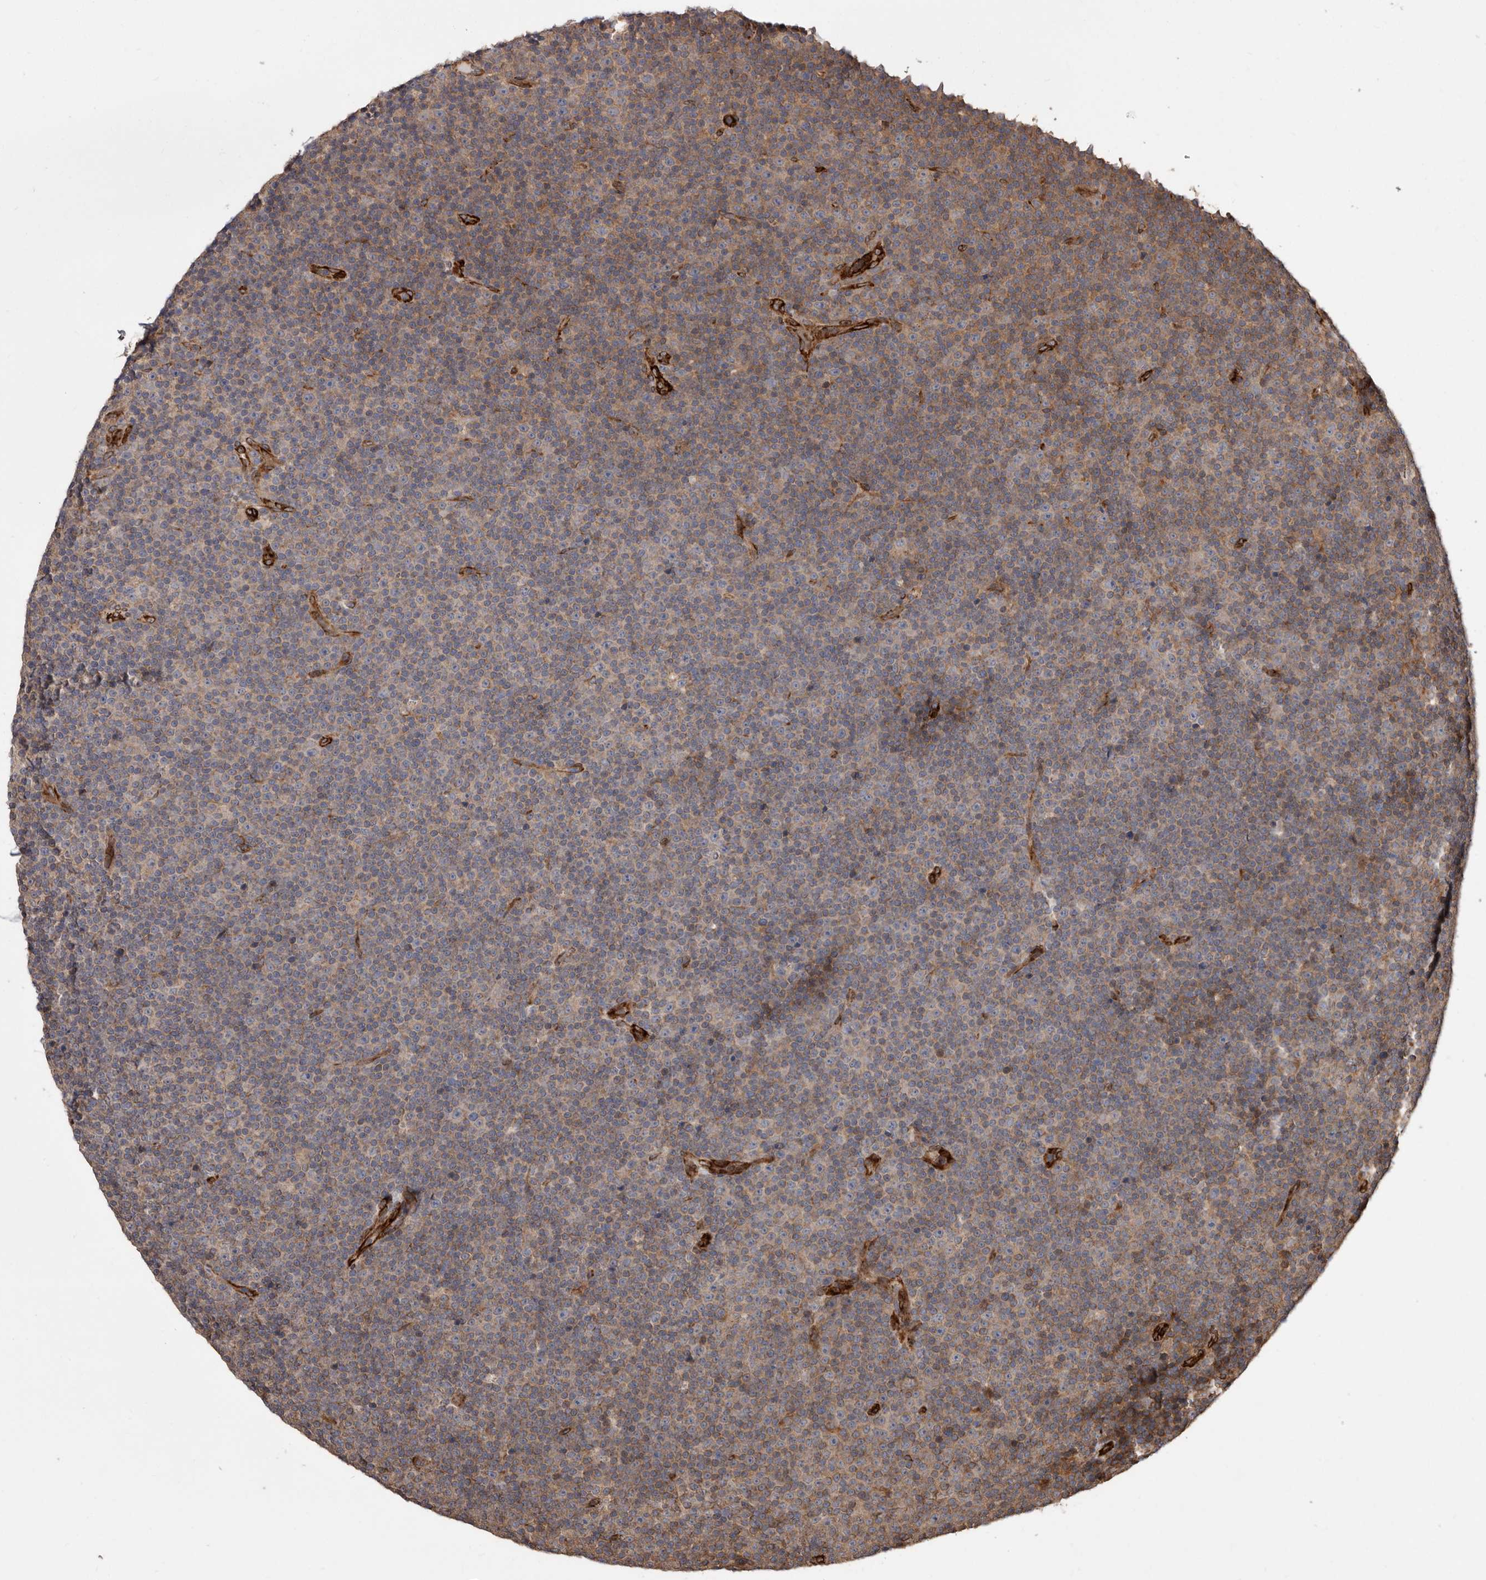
{"staining": {"intensity": "weak", "quantity": ">75%", "location": "cytoplasmic/membranous"}, "tissue": "lymphoma", "cell_type": "Tumor cells", "image_type": "cancer", "snomed": [{"axis": "morphology", "description": "Malignant lymphoma, non-Hodgkin's type, Low grade"}, {"axis": "topography", "description": "Lymph node"}], "caption": "High-magnification brightfield microscopy of lymphoma stained with DAB (brown) and counterstained with hematoxylin (blue). tumor cells exhibit weak cytoplasmic/membranous positivity is appreciated in approximately>75% of cells. The staining was performed using DAB (3,3'-diaminobenzidine), with brown indicating positive protein expression. Nuclei are stained blue with hematoxylin.", "gene": "FLAD1", "patient": {"sex": "female", "age": 67}}